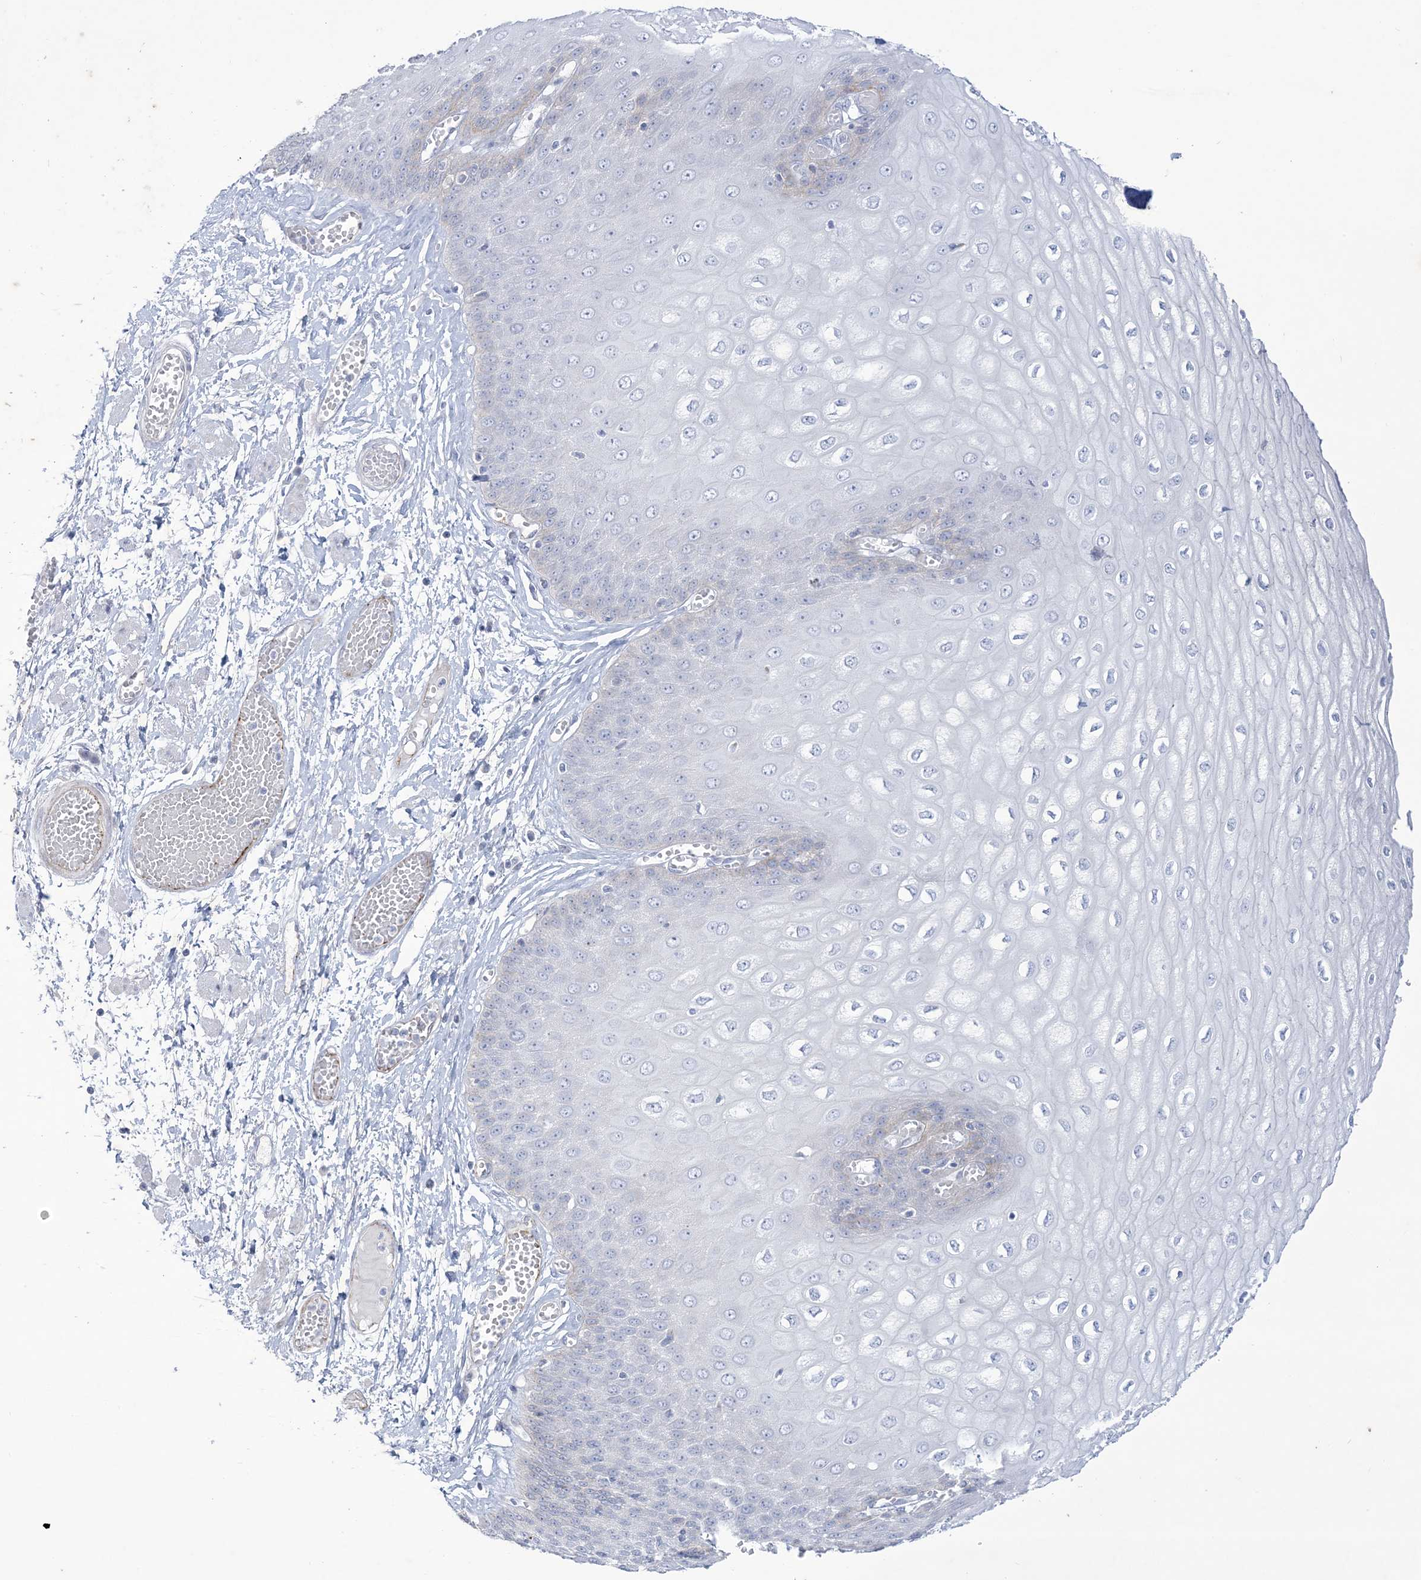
{"staining": {"intensity": "negative", "quantity": "none", "location": "none"}, "tissue": "esophagus", "cell_type": "Squamous epithelial cells", "image_type": "normal", "snomed": [{"axis": "morphology", "description": "Normal tissue, NOS"}, {"axis": "topography", "description": "Esophagus"}], "caption": "A micrograph of esophagus stained for a protein reveals no brown staining in squamous epithelial cells. (Stains: DAB (3,3'-diaminobenzidine) IHC with hematoxylin counter stain, Microscopy: brightfield microscopy at high magnification).", "gene": "B3GNT7", "patient": {"sex": "male", "age": 60}}